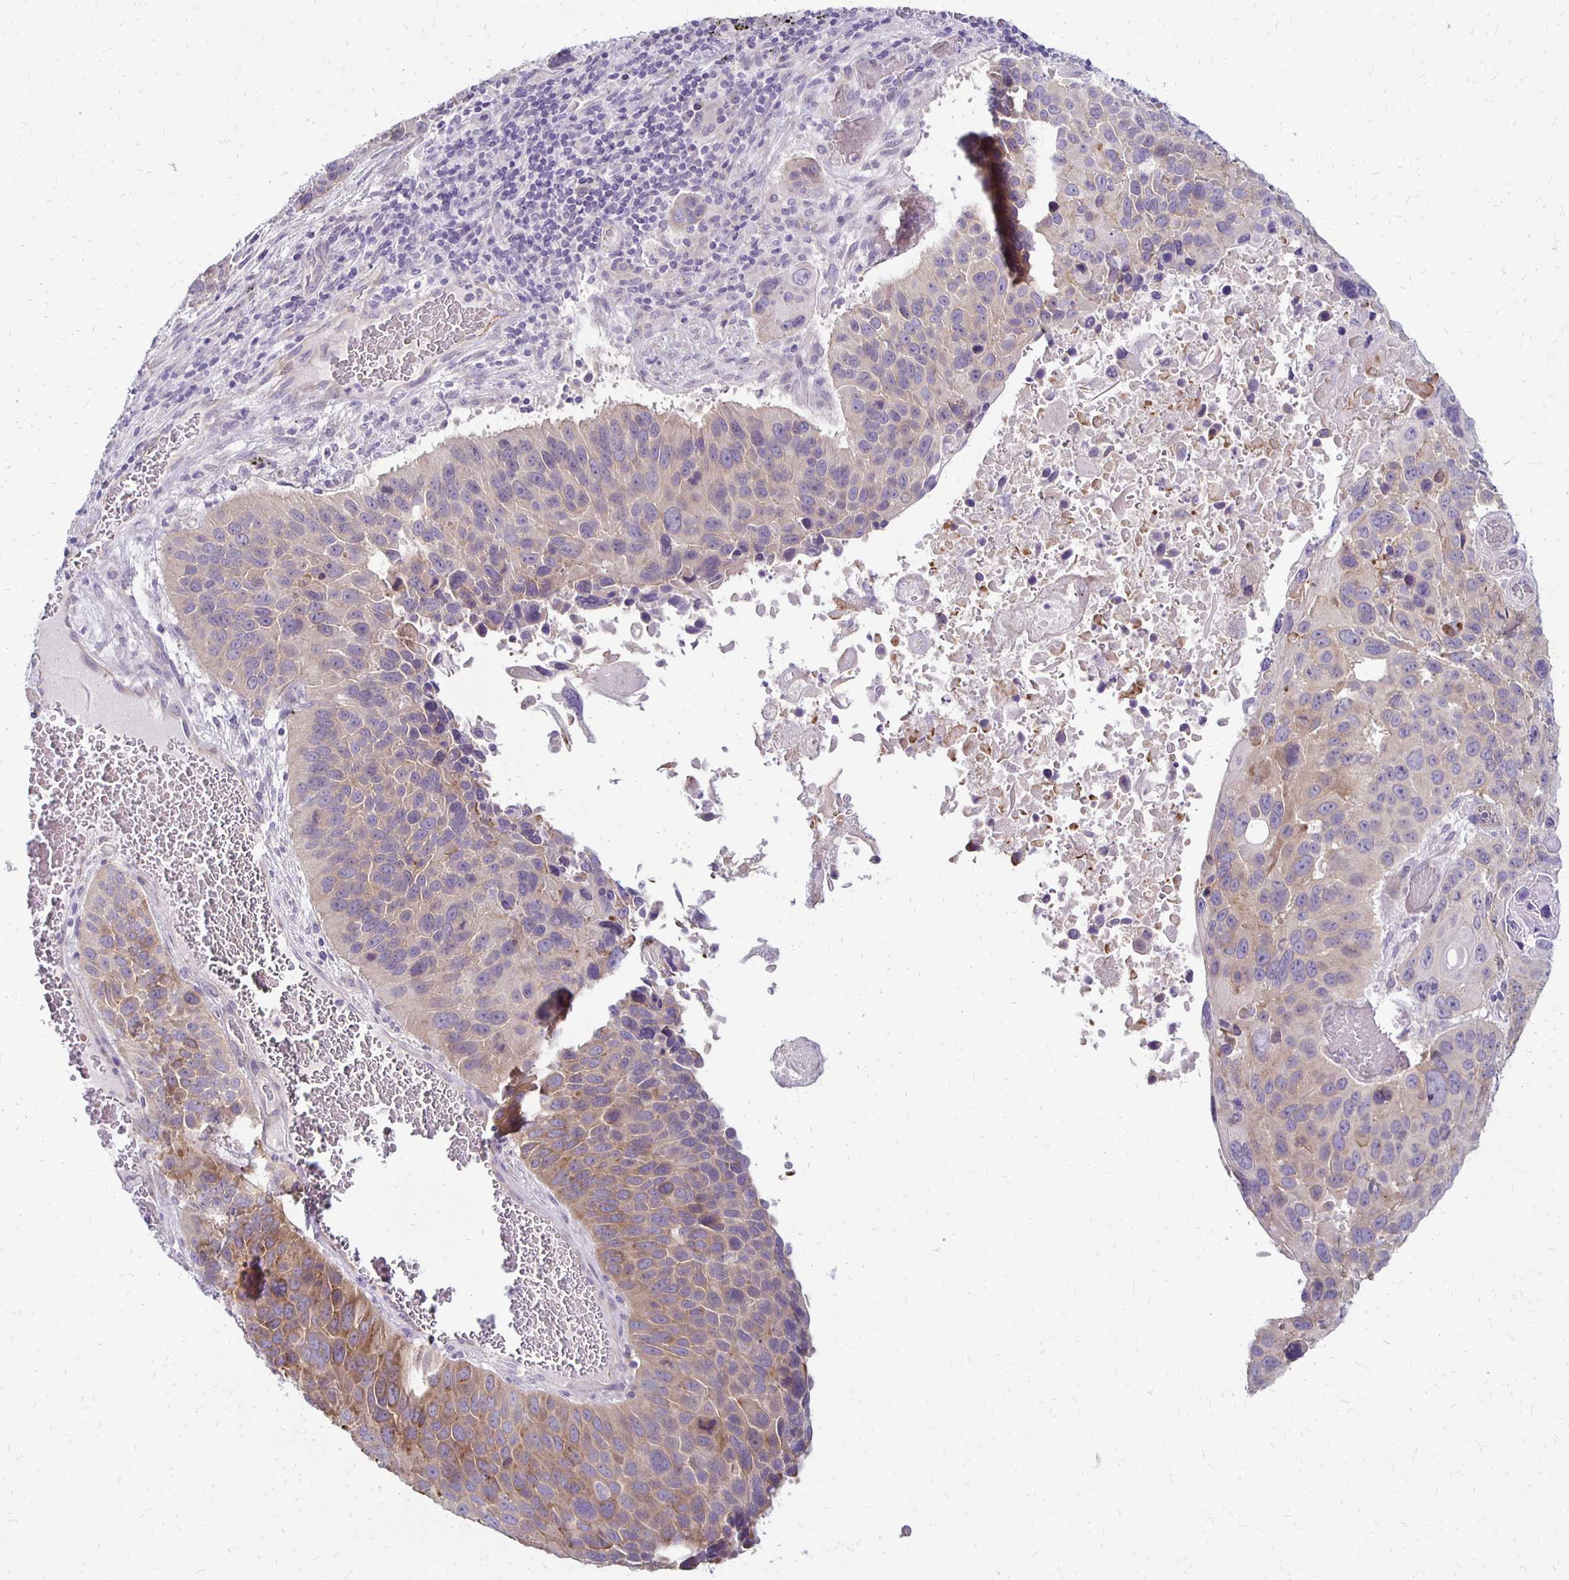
{"staining": {"intensity": "weak", "quantity": "<25%", "location": "cytoplasmic/membranous"}, "tissue": "lung cancer", "cell_type": "Tumor cells", "image_type": "cancer", "snomed": [{"axis": "morphology", "description": "Squamous cell carcinoma, NOS"}, {"axis": "topography", "description": "Lung"}], "caption": "This is an immunohistochemistry (IHC) image of human lung squamous cell carcinoma. There is no staining in tumor cells.", "gene": "KATNBL1", "patient": {"sex": "male", "age": 68}}